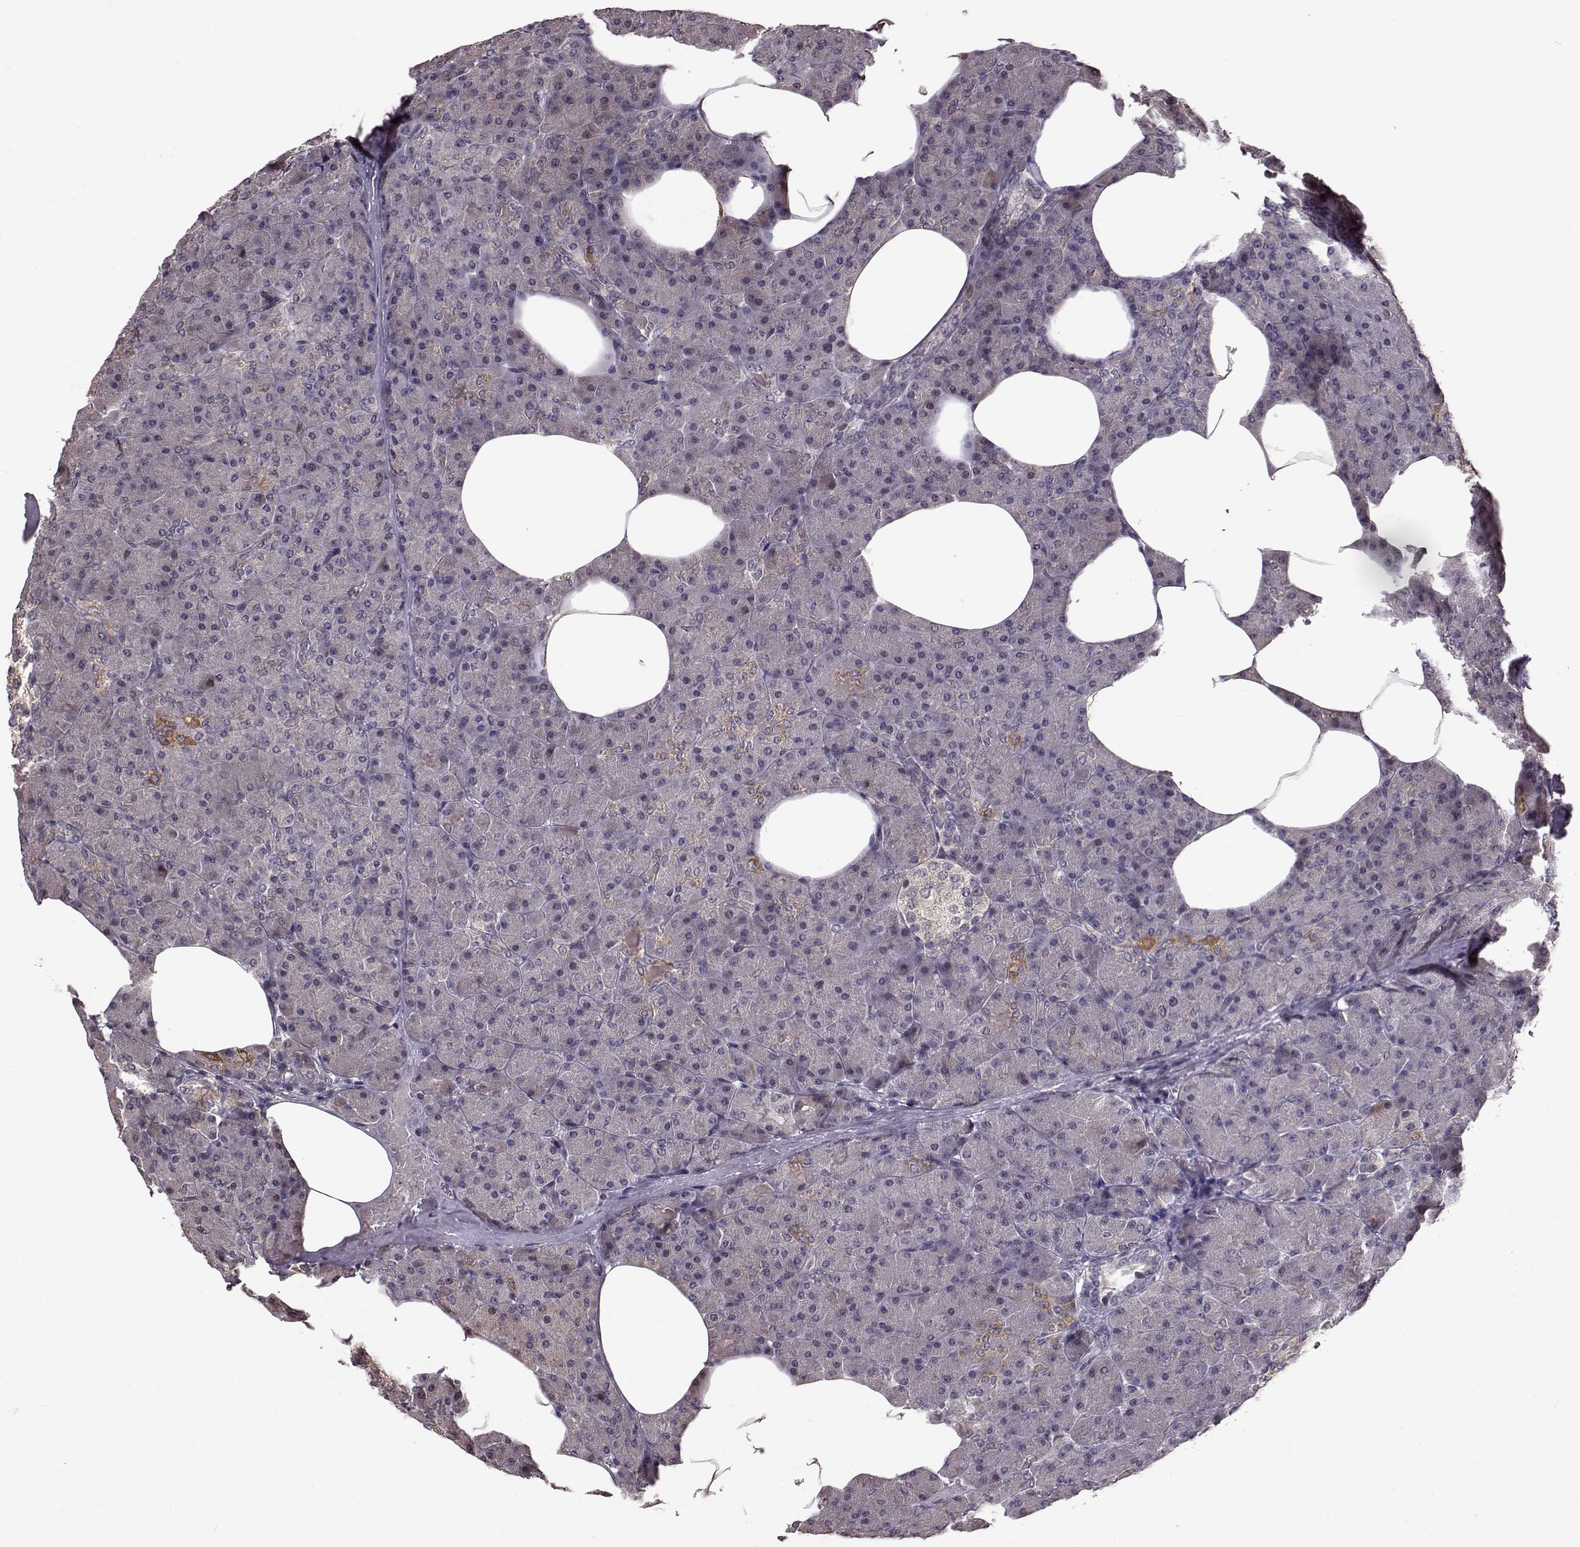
{"staining": {"intensity": "negative", "quantity": "none", "location": "none"}, "tissue": "pancreas", "cell_type": "Exocrine glandular cells", "image_type": "normal", "snomed": [{"axis": "morphology", "description": "Normal tissue, NOS"}, {"axis": "topography", "description": "Pancreas"}], "caption": "Pancreas stained for a protein using immunohistochemistry (IHC) displays no staining exocrine glandular cells.", "gene": "BACH2", "patient": {"sex": "female", "age": 45}}